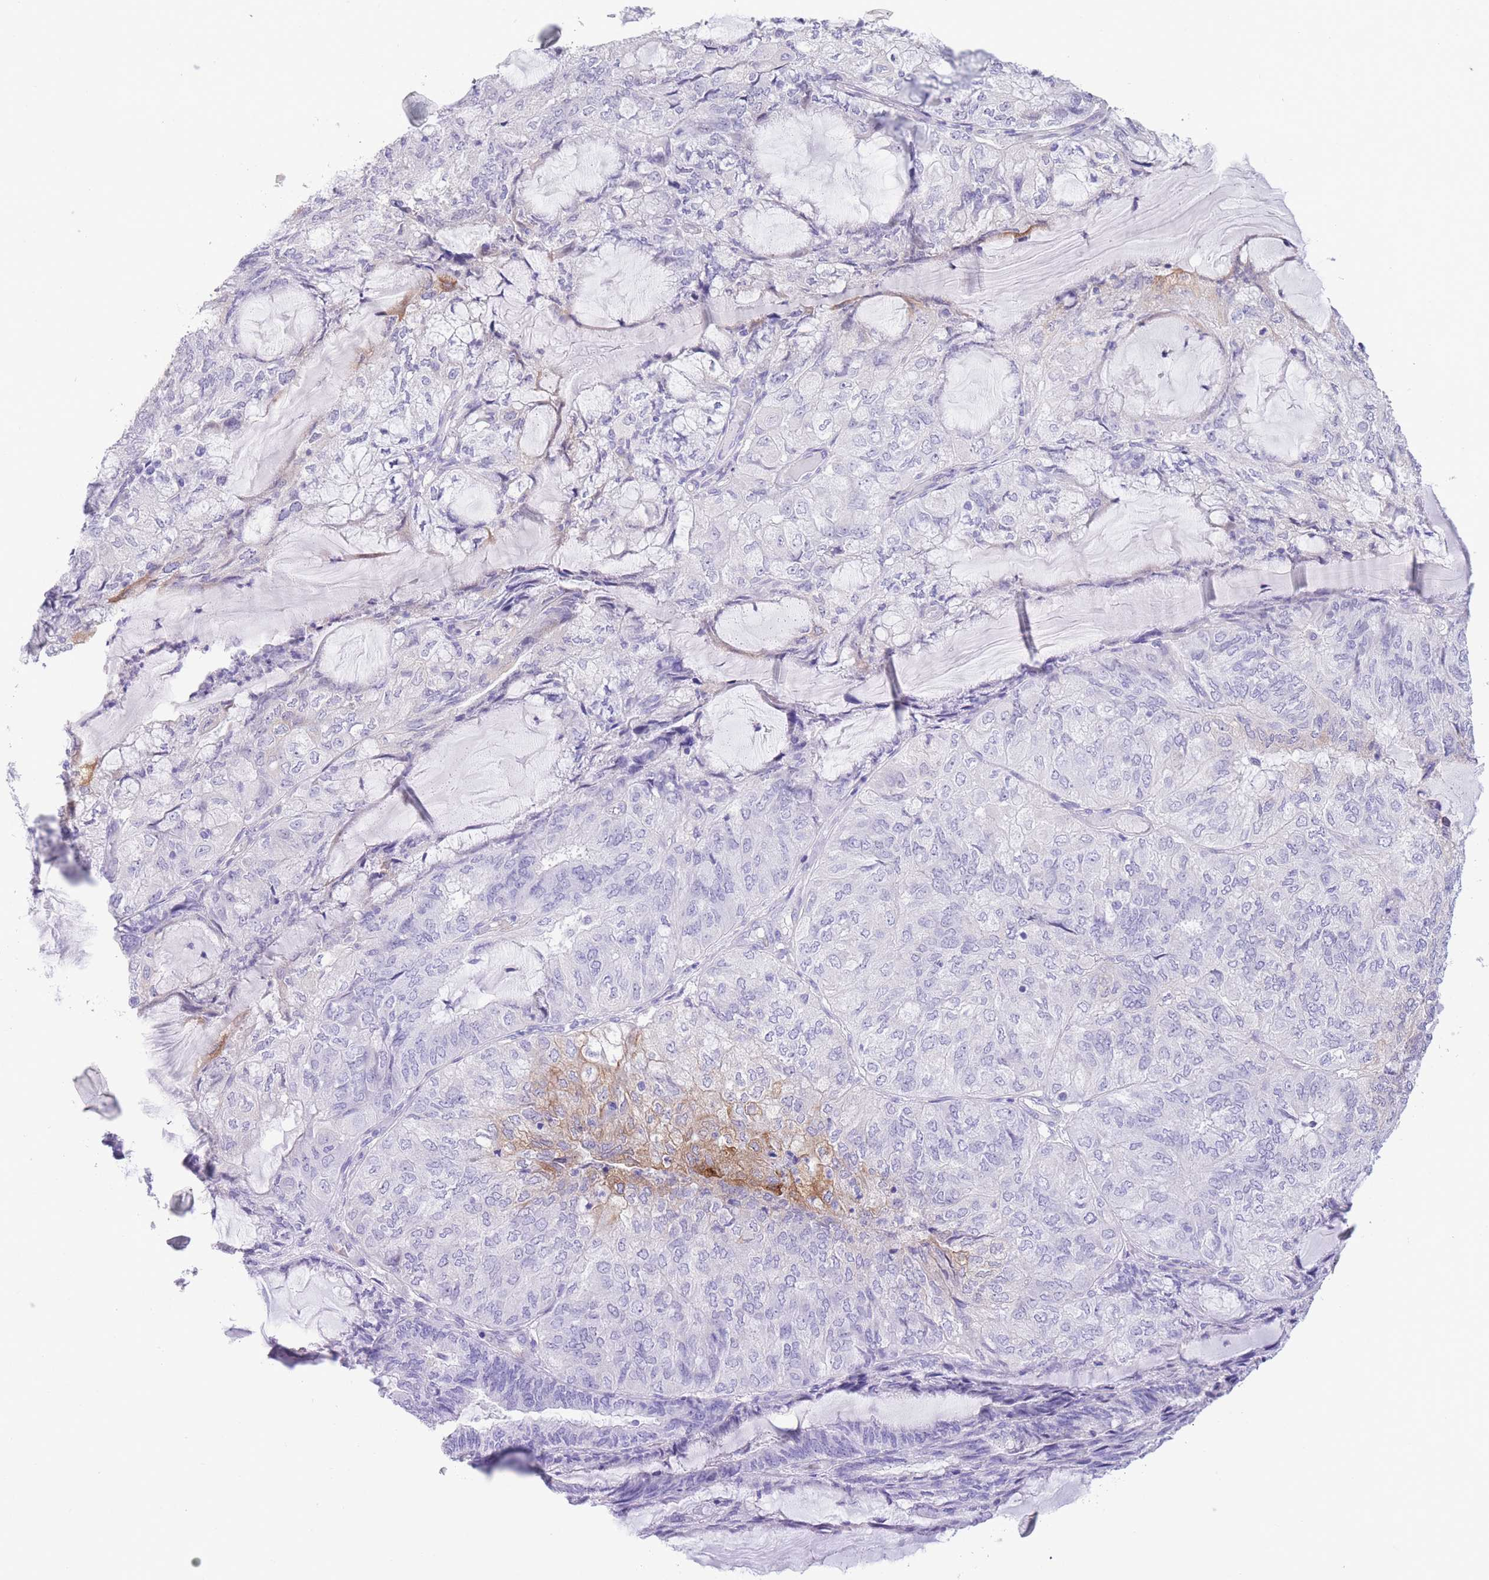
{"staining": {"intensity": "moderate", "quantity": "<25%", "location": "cytoplasmic/membranous"}, "tissue": "endometrial cancer", "cell_type": "Tumor cells", "image_type": "cancer", "snomed": [{"axis": "morphology", "description": "Adenocarcinoma, NOS"}, {"axis": "topography", "description": "Endometrium"}], "caption": "Endometrial cancer stained with a protein marker reveals moderate staining in tumor cells.", "gene": "RAI2", "patient": {"sex": "female", "age": 81}}